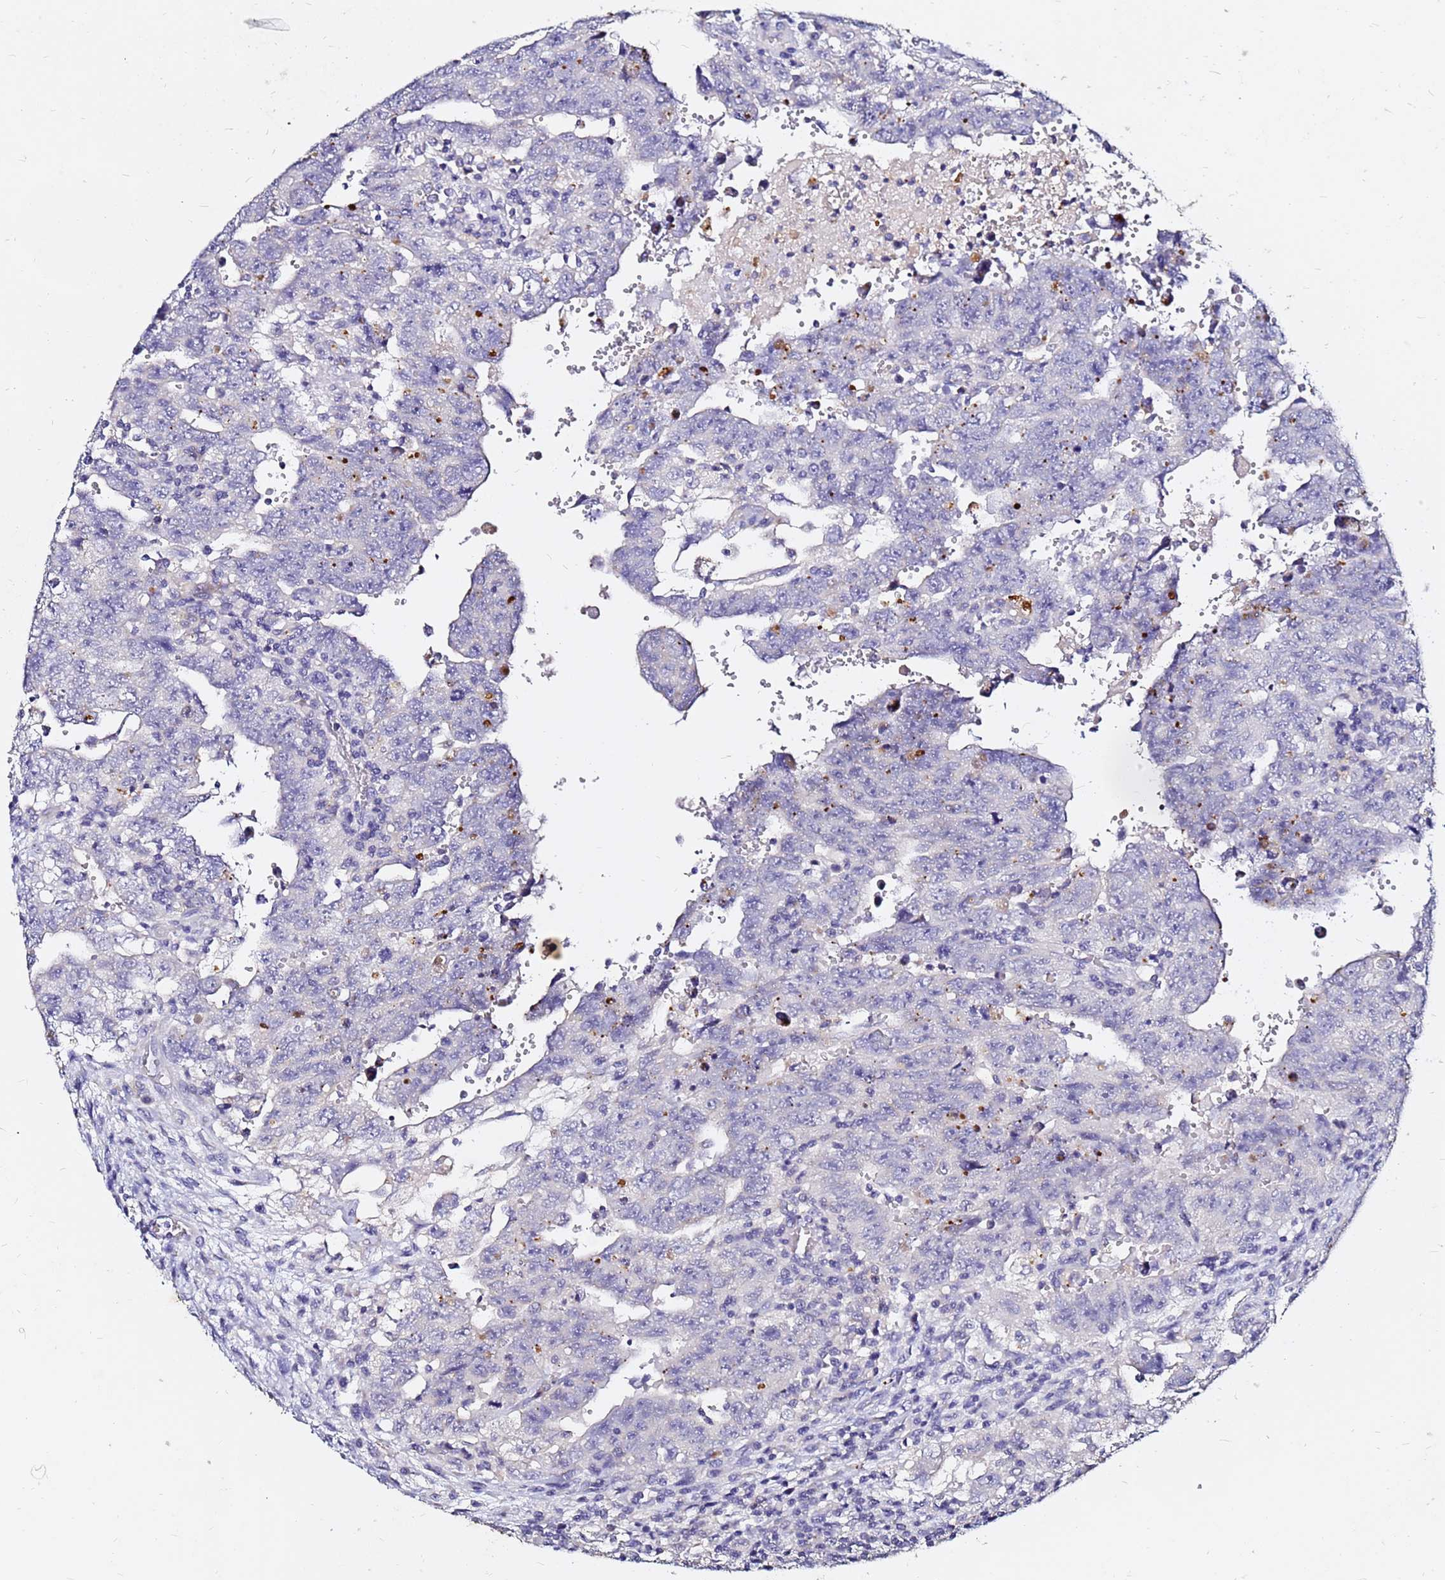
{"staining": {"intensity": "negative", "quantity": "none", "location": "none"}, "tissue": "testis cancer", "cell_type": "Tumor cells", "image_type": "cancer", "snomed": [{"axis": "morphology", "description": "Carcinoma, Embryonal, NOS"}, {"axis": "topography", "description": "Testis"}], "caption": "Human testis cancer (embryonal carcinoma) stained for a protein using IHC exhibits no staining in tumor cells.", "gene": "FAM183A", "patient": {"sex": "male", "age": 28}}